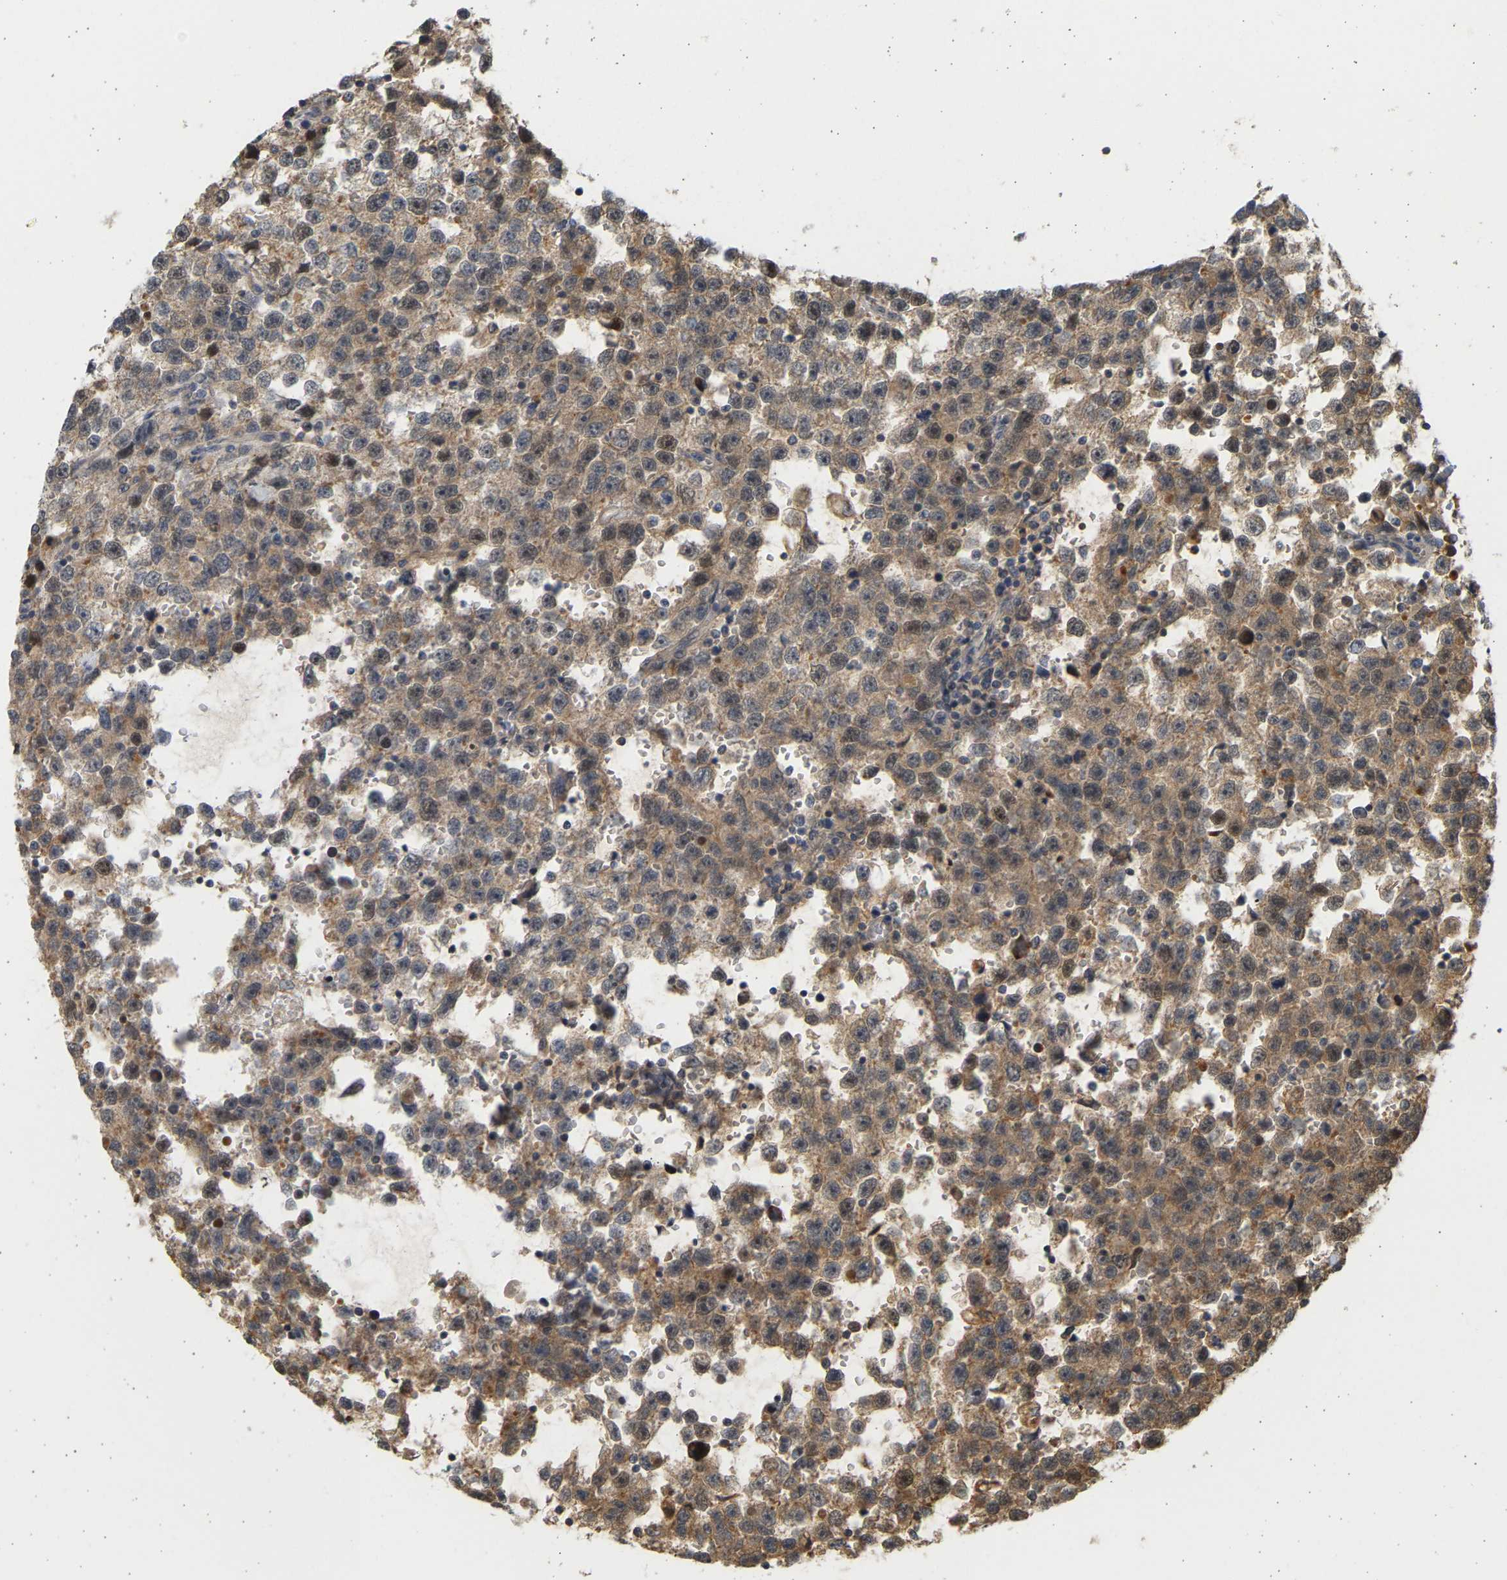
{"staining": {"intensity": "moderate", "quantity": ">75%", "location": "cytoplasmic/membranous,nuclear"}, "tissue": "testis cancer", "cell_type": "Tumor cells", "image_type": "cancer", "snomed": [{"axis": "morphology", "description": "Seminoma, NOS"}, {"axis": "topography", "description": "Testis"}], "caption": "Brown immunohistochemical staining in human seminoma (testis) reveals moderate cytoplasmic/membranous and nuclear expression in about >75% of tumor cells.", "gene": "B4GALT6", "patient": {"sex": "male", "age": 33}}